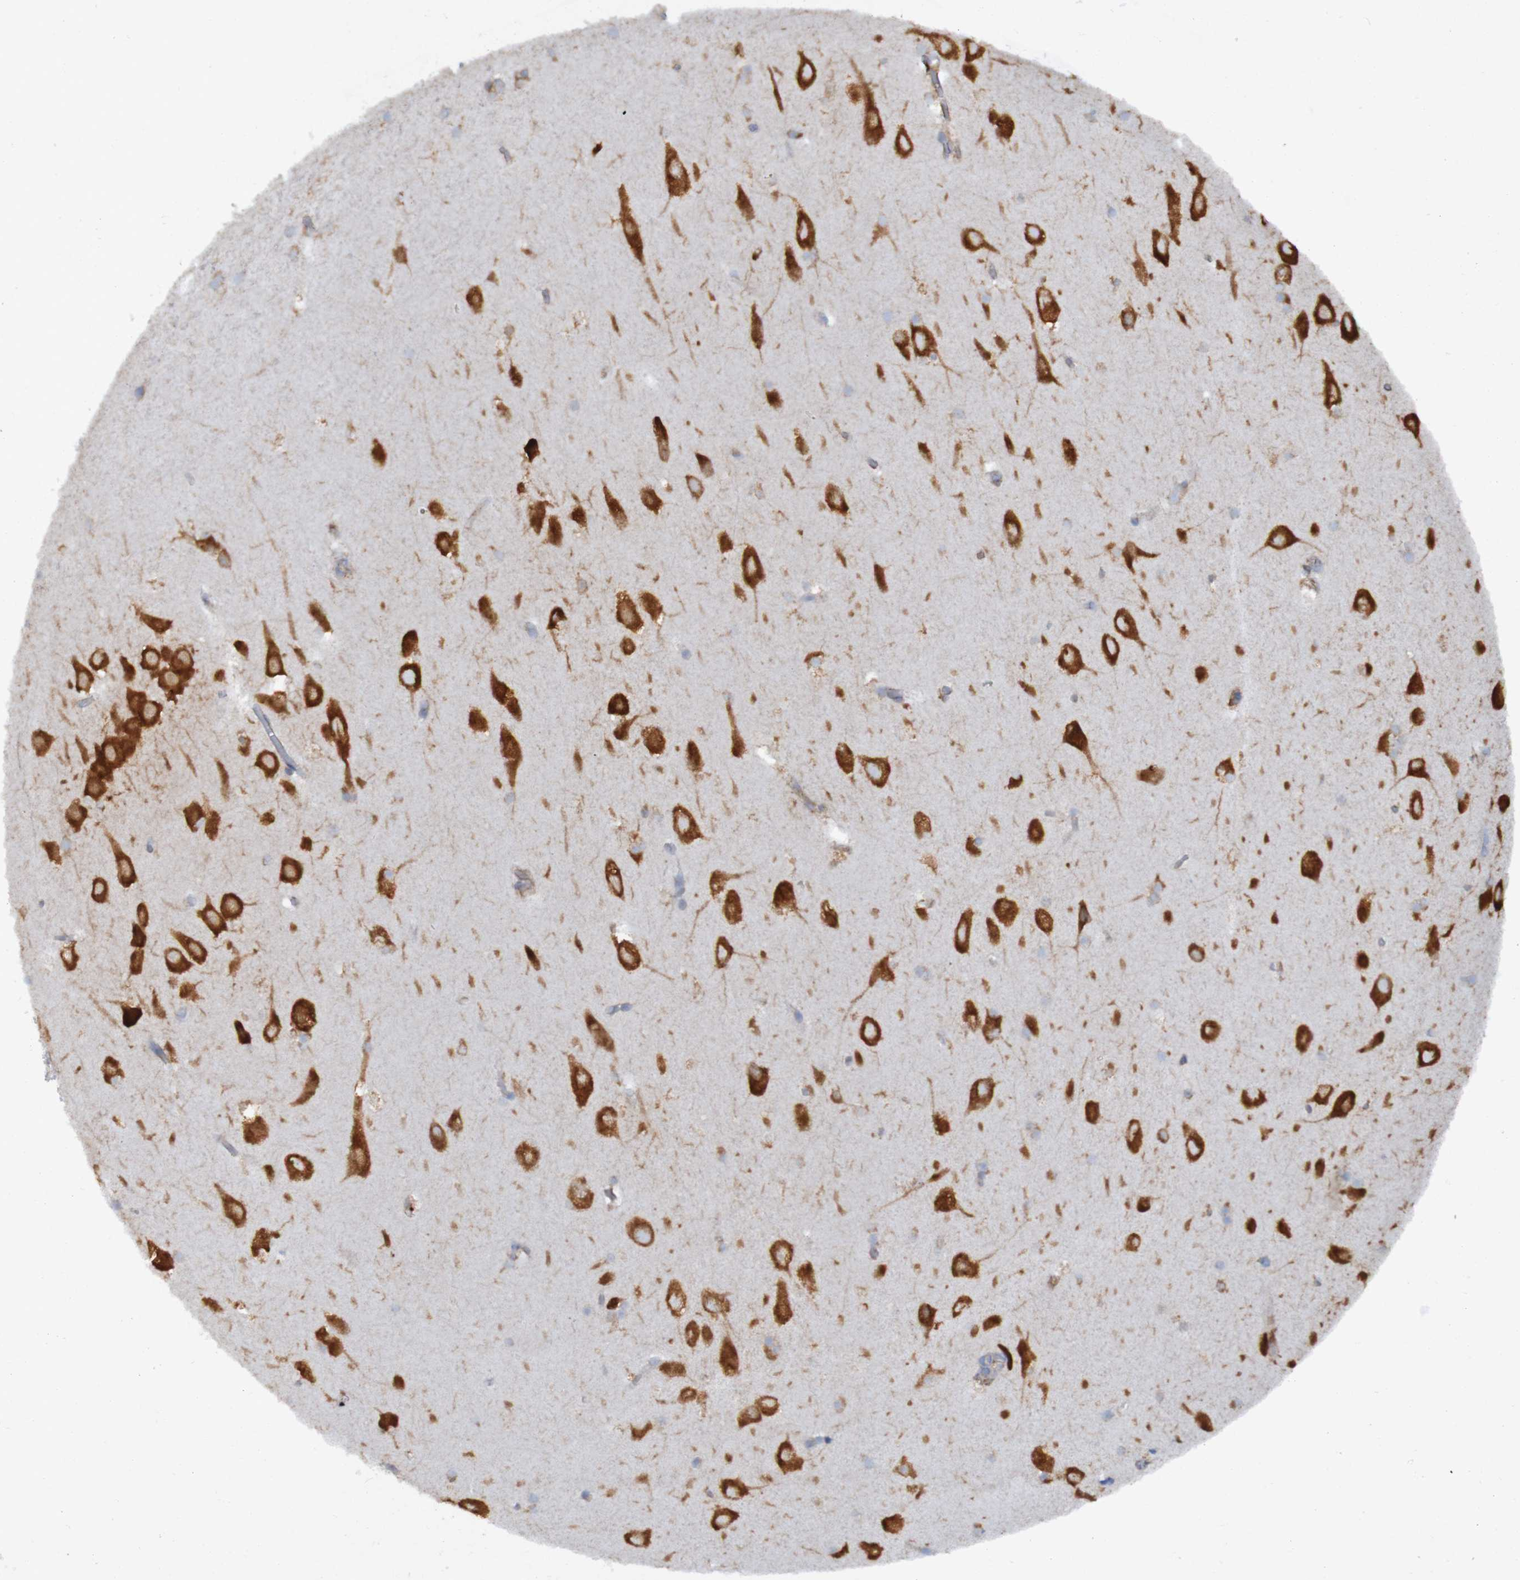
{"staining": {"intensity": "weak", "quantity": "<25%", "location": "cytoplasmic/membranous"}, "tissue": "hippocampus", "cell_type": "Glial cells", "image_type": "normal", "snomed": [{"axis": "morphology", "description": "Normal tissue, NOS"}, {"axis": "topography", "description": "Hippocampus"}], "caption": "An IHC histopathology image of benign hippocampus is shown. There is no staining in glial cells of hippocampus. (Stains: DAB immunohistochemistry (IHC) with hematoxylin counter stain, Microscopy: brightfield microscopy at high magnification).", "gene": "RPL10L", "patient": {"sex": "male", "age": 45}}